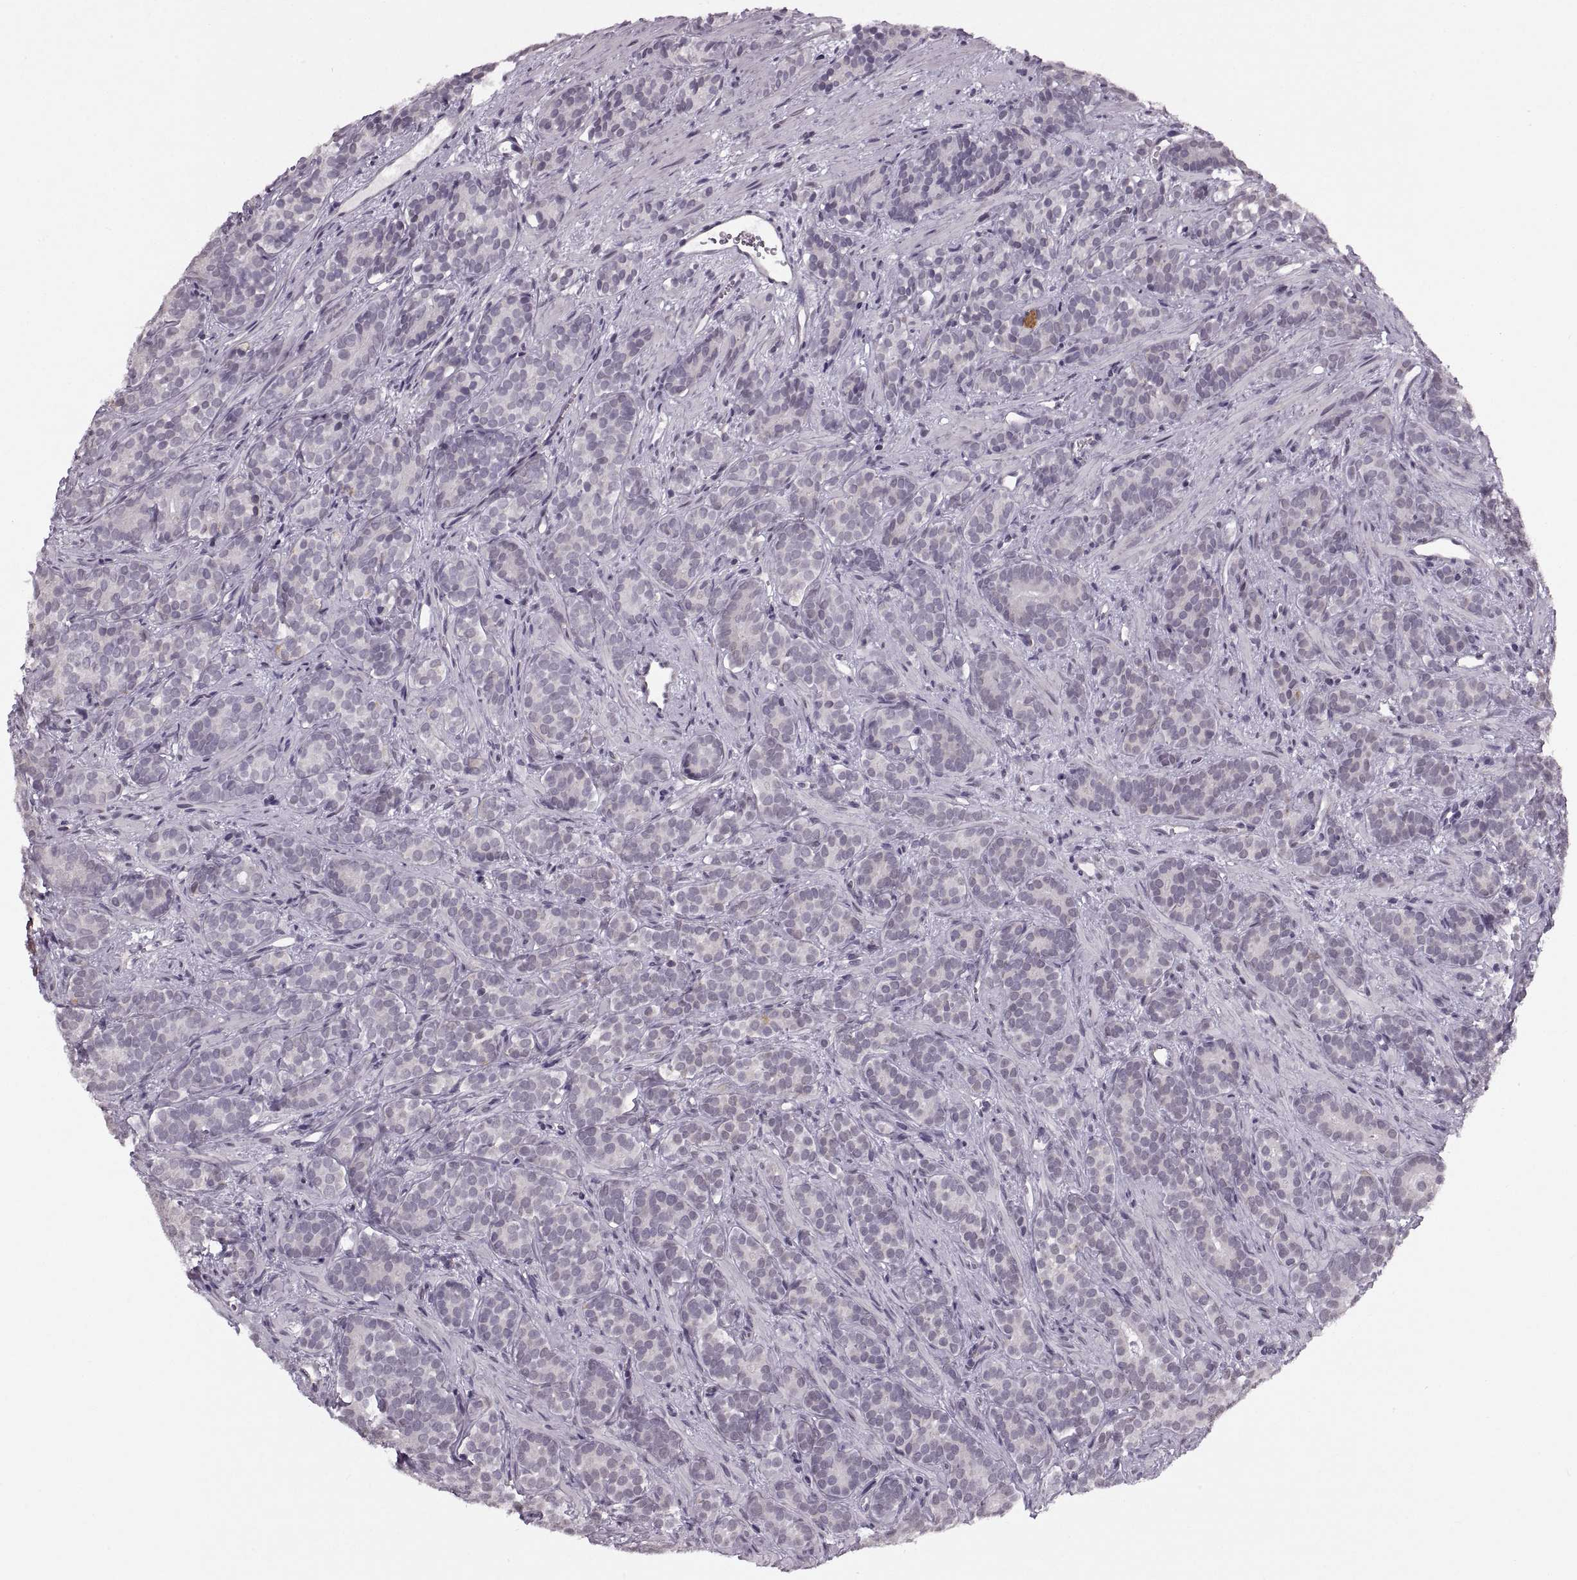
{"staining": {"intensity": "negative", "quantity": "none", "location": "none"}, "tissue": "prostate cancer", "cell_type": "Tumor cells", "image_type": "cancer", "snomed": [{"axis": "morphology", "description": "Adenocarcinoma, High grade"}, {"axis": "topography", "description": "Prostate"}], "caption": "The photomicrograph displays no significant staining in tumor cells of prostate cancer. Nuclei are stained in blue.", "gene": "PRSS37", "patient": {"sex": "male", "age": 84}}